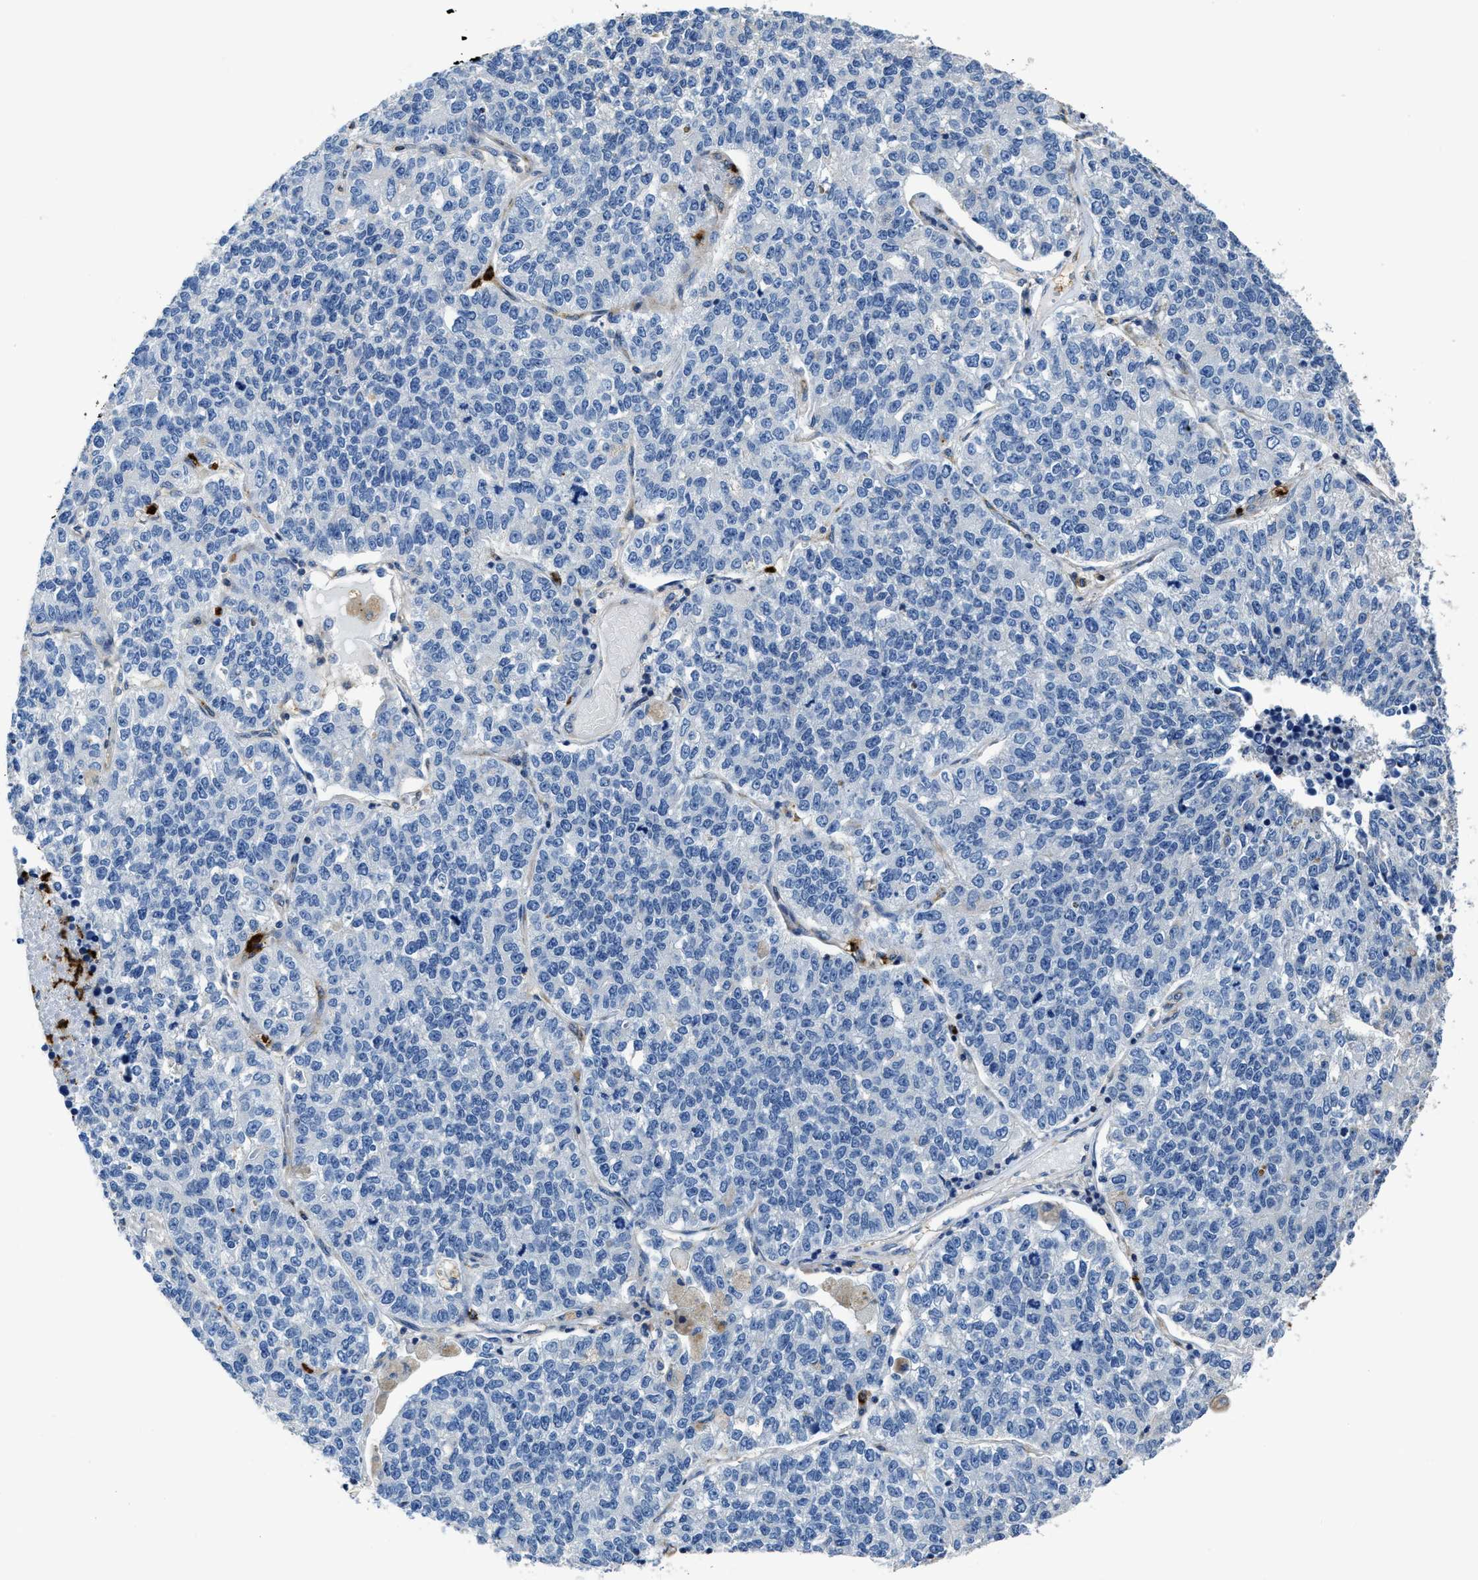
{"staining": {"intensity": "negative", "quantity": "none", "location": "none"}, "tissue": "lung cancer", "cell_type": "Tumor cells", "image_type": "cancer", "snomed": [{"axis": "morphology", "description": "Adenocarcinoma, NOS"}, {"axis": "topography", "description": "Lung"}], "caption": "DAB (3,3'-diaminobenzidine) immunohistochemical staining of lung adenocarcinoma displays no significant positivity in tumor cells. The staining is performed using DAB brown chromogen with nuclei counter-stained in using hematoxylin.", "gene": "TRAF6", "patient": {"sex": "male", "age": 49}}